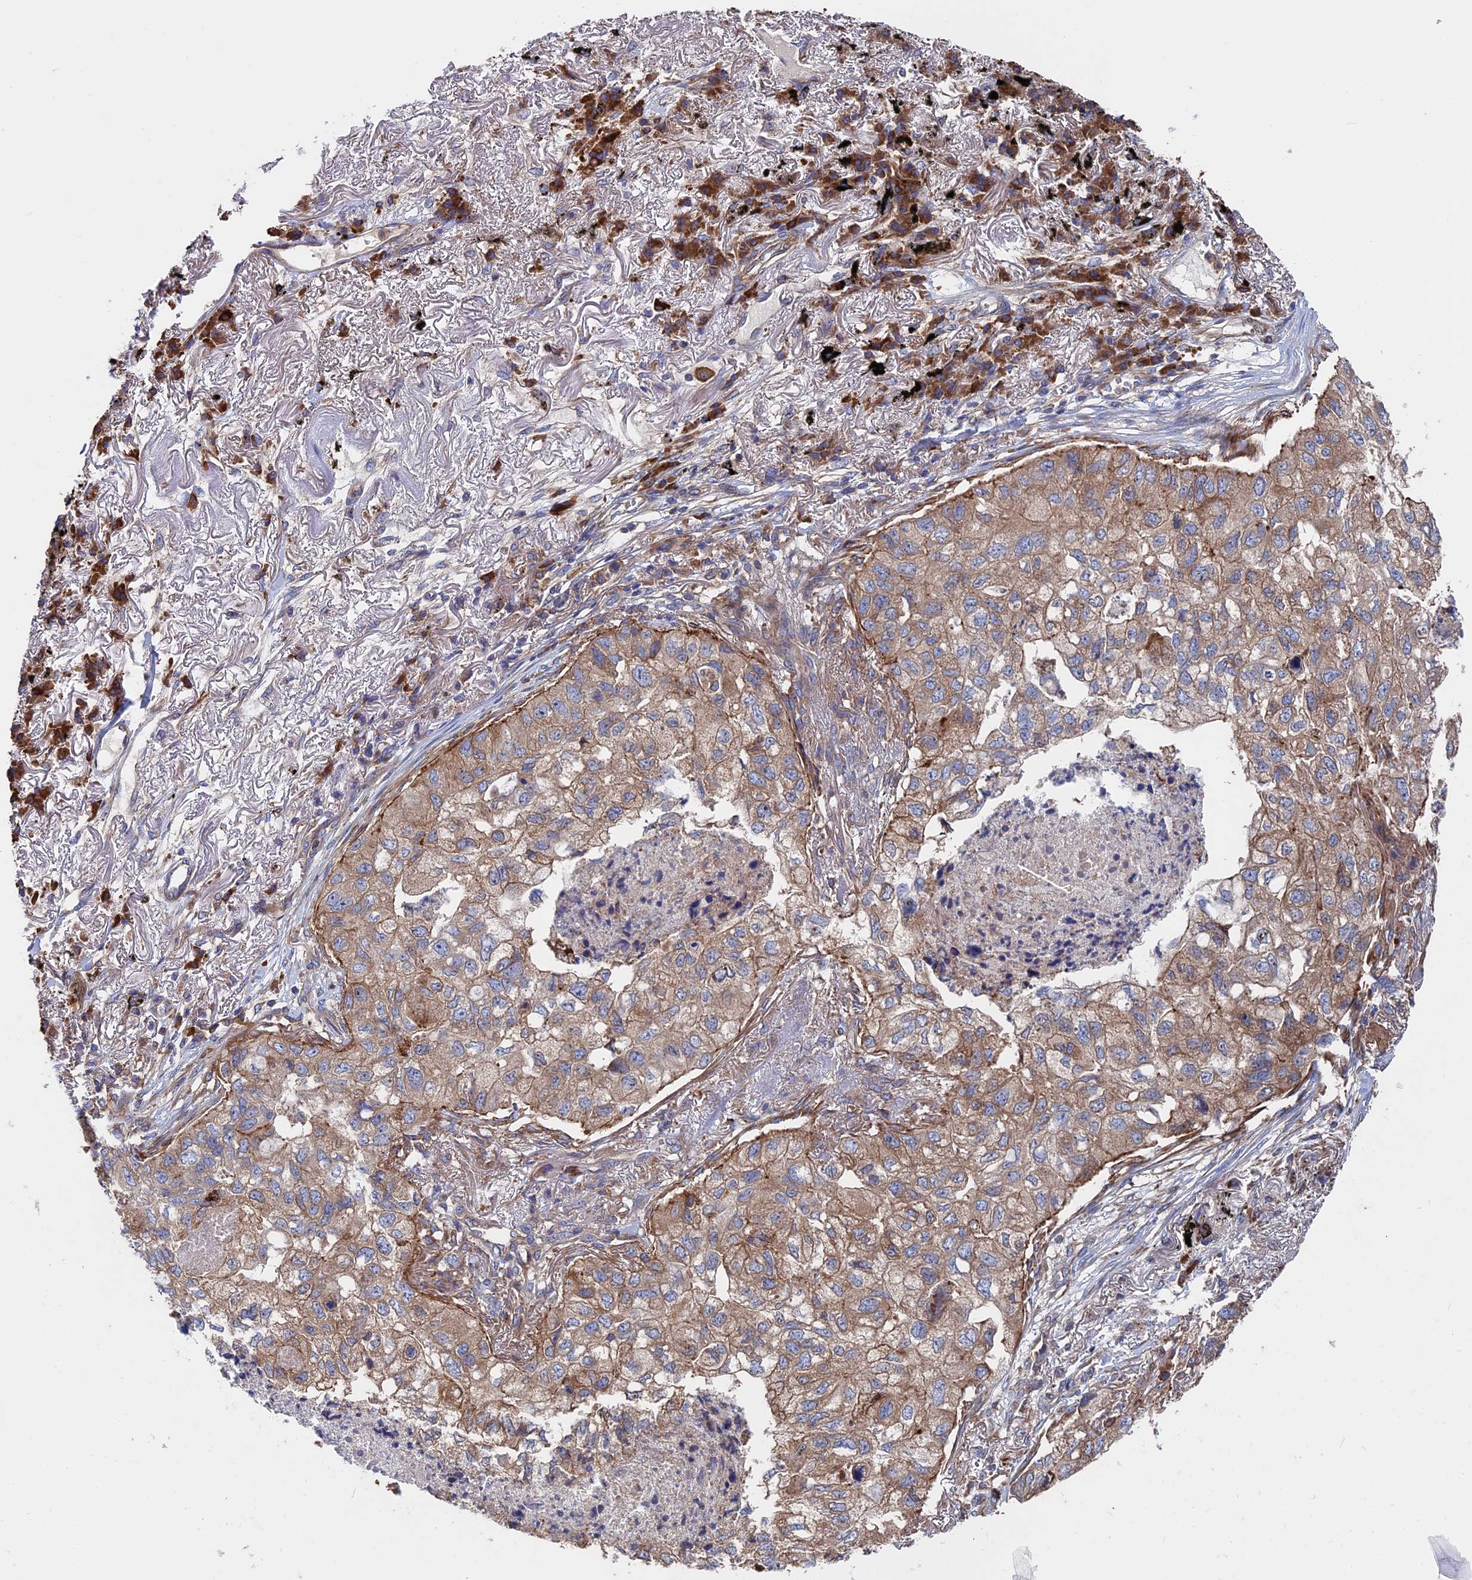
{"staining": {"intensity": "moderate", "quantity": ">75%", "location": "cytoplasmic/membranous"}, "tissue": "lung cancer", "cell_type": "Tumor cells", "image_type": "cancer", "snomed": [{"axis": "morphology", "description": "Adenocarcinoma, NOS"}, {"axis": "topography", "description": "Lung"}], "caption": "Protein staining exhibits moderate cytoplasmic/membranous positivity in approximately >75% of tumor cells in adenocarcinoma (lung). (DAB IHC, brown staining for protein, blue staining for nuclei).", "gene": "DNAJC3", "patient": {"sex": "male", "age": 65}}